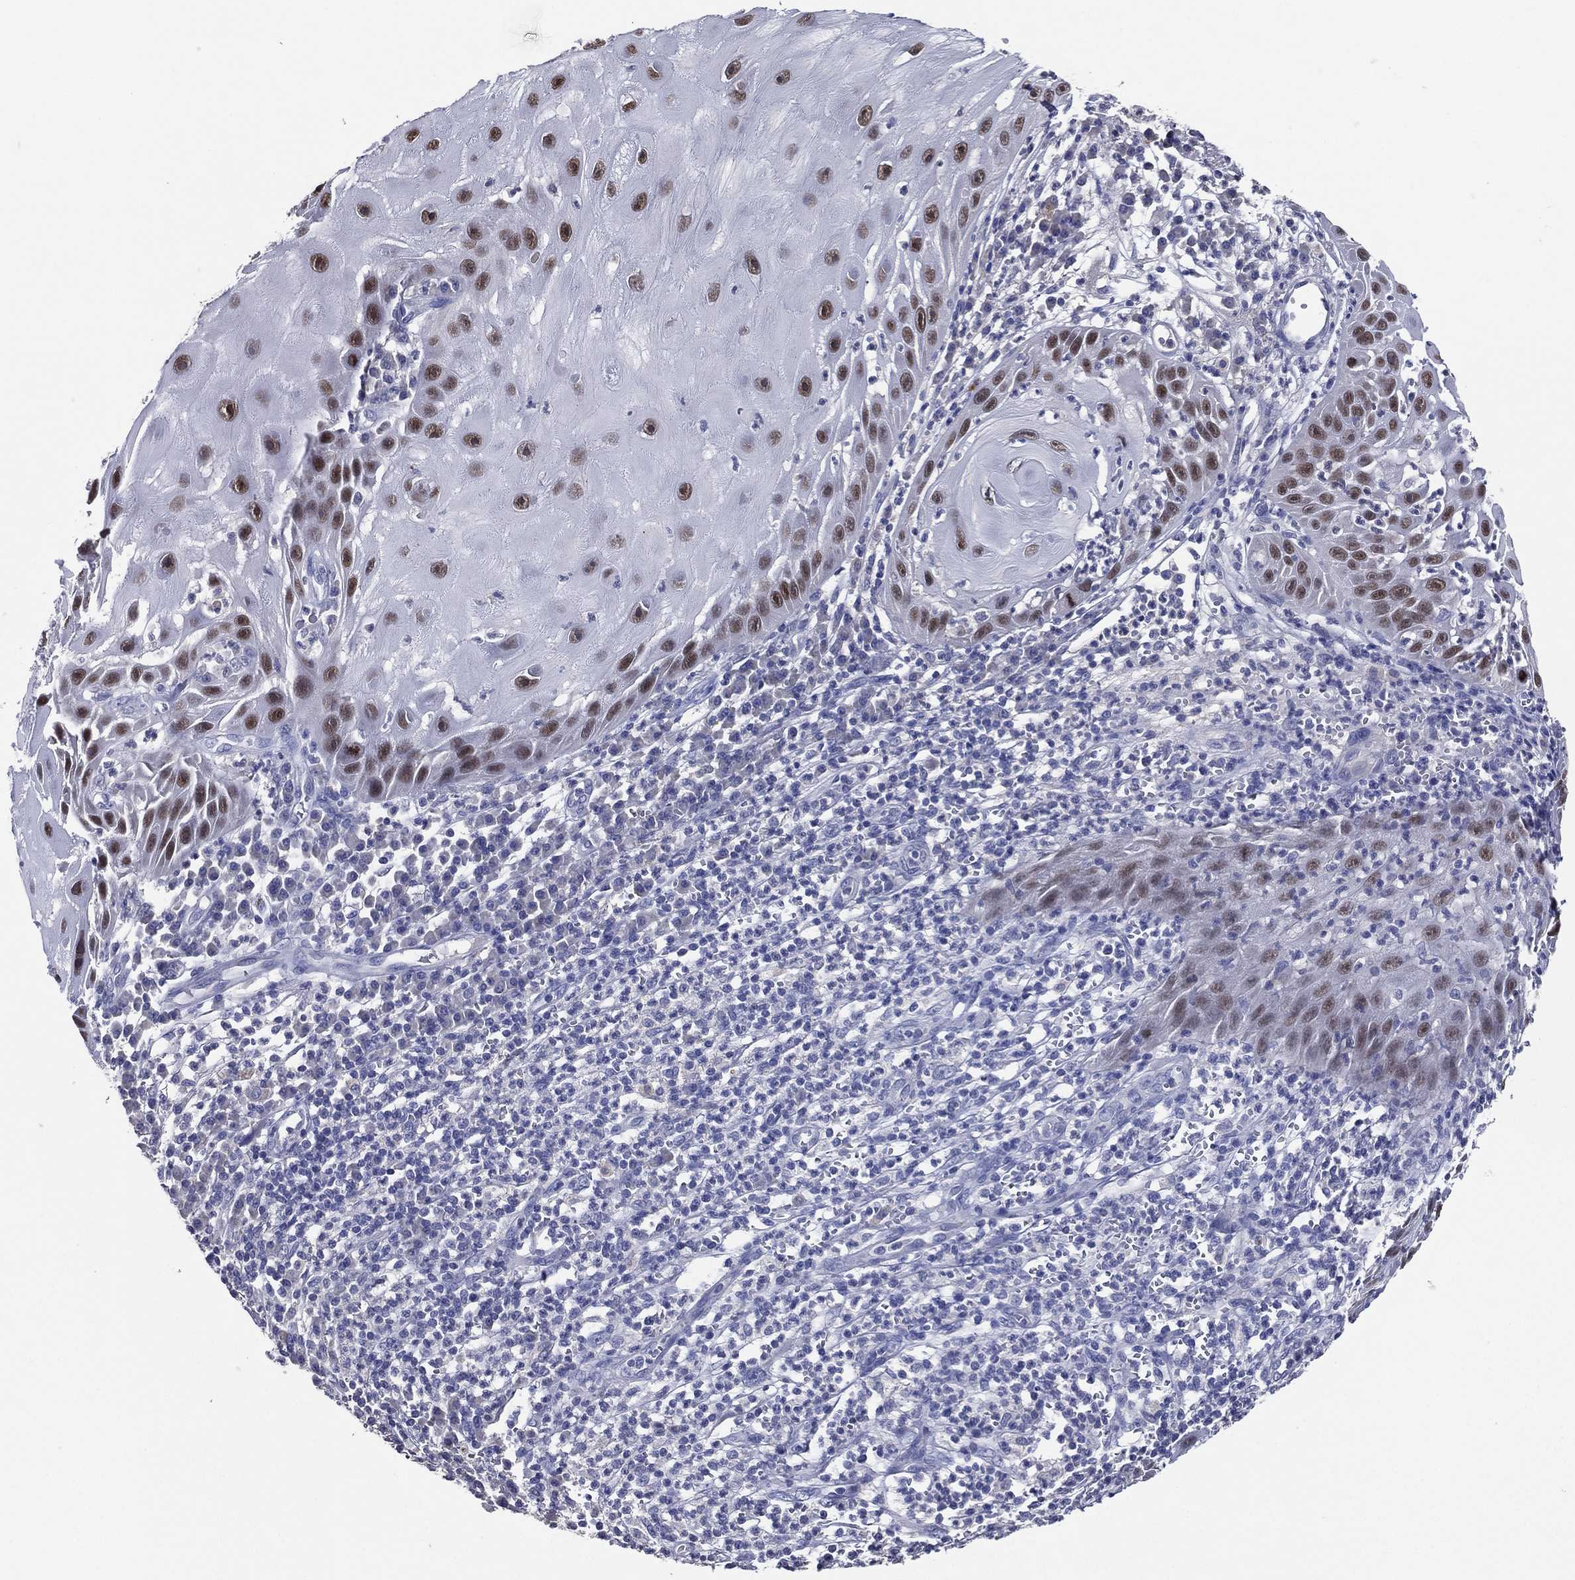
{"staining": {"intensity": "moderate", "quantity": "25%-75%", "location": "nuclear"}, "tissue": "skin cancer", "cell_type": "Tumor cells", "image_type": "cancer", "snomed": [{"axis": "morphology", "description": "Normal tissue, NOS"}, {"axis": "morphology", "description": "Squamous cell carcinoma, NOS"}, {"axis": "topography", "description": "Skin"}], "caption": "This micrograph demonstrates immunohistochemistry (IHC) staining of human skin cancer (squamous cell carcinoma), with medium moderate nuclear expression in about 25%-75% of tumor cells.", "gene": "TFAP2A", "patient": {"sex": "male", "age": 79}}